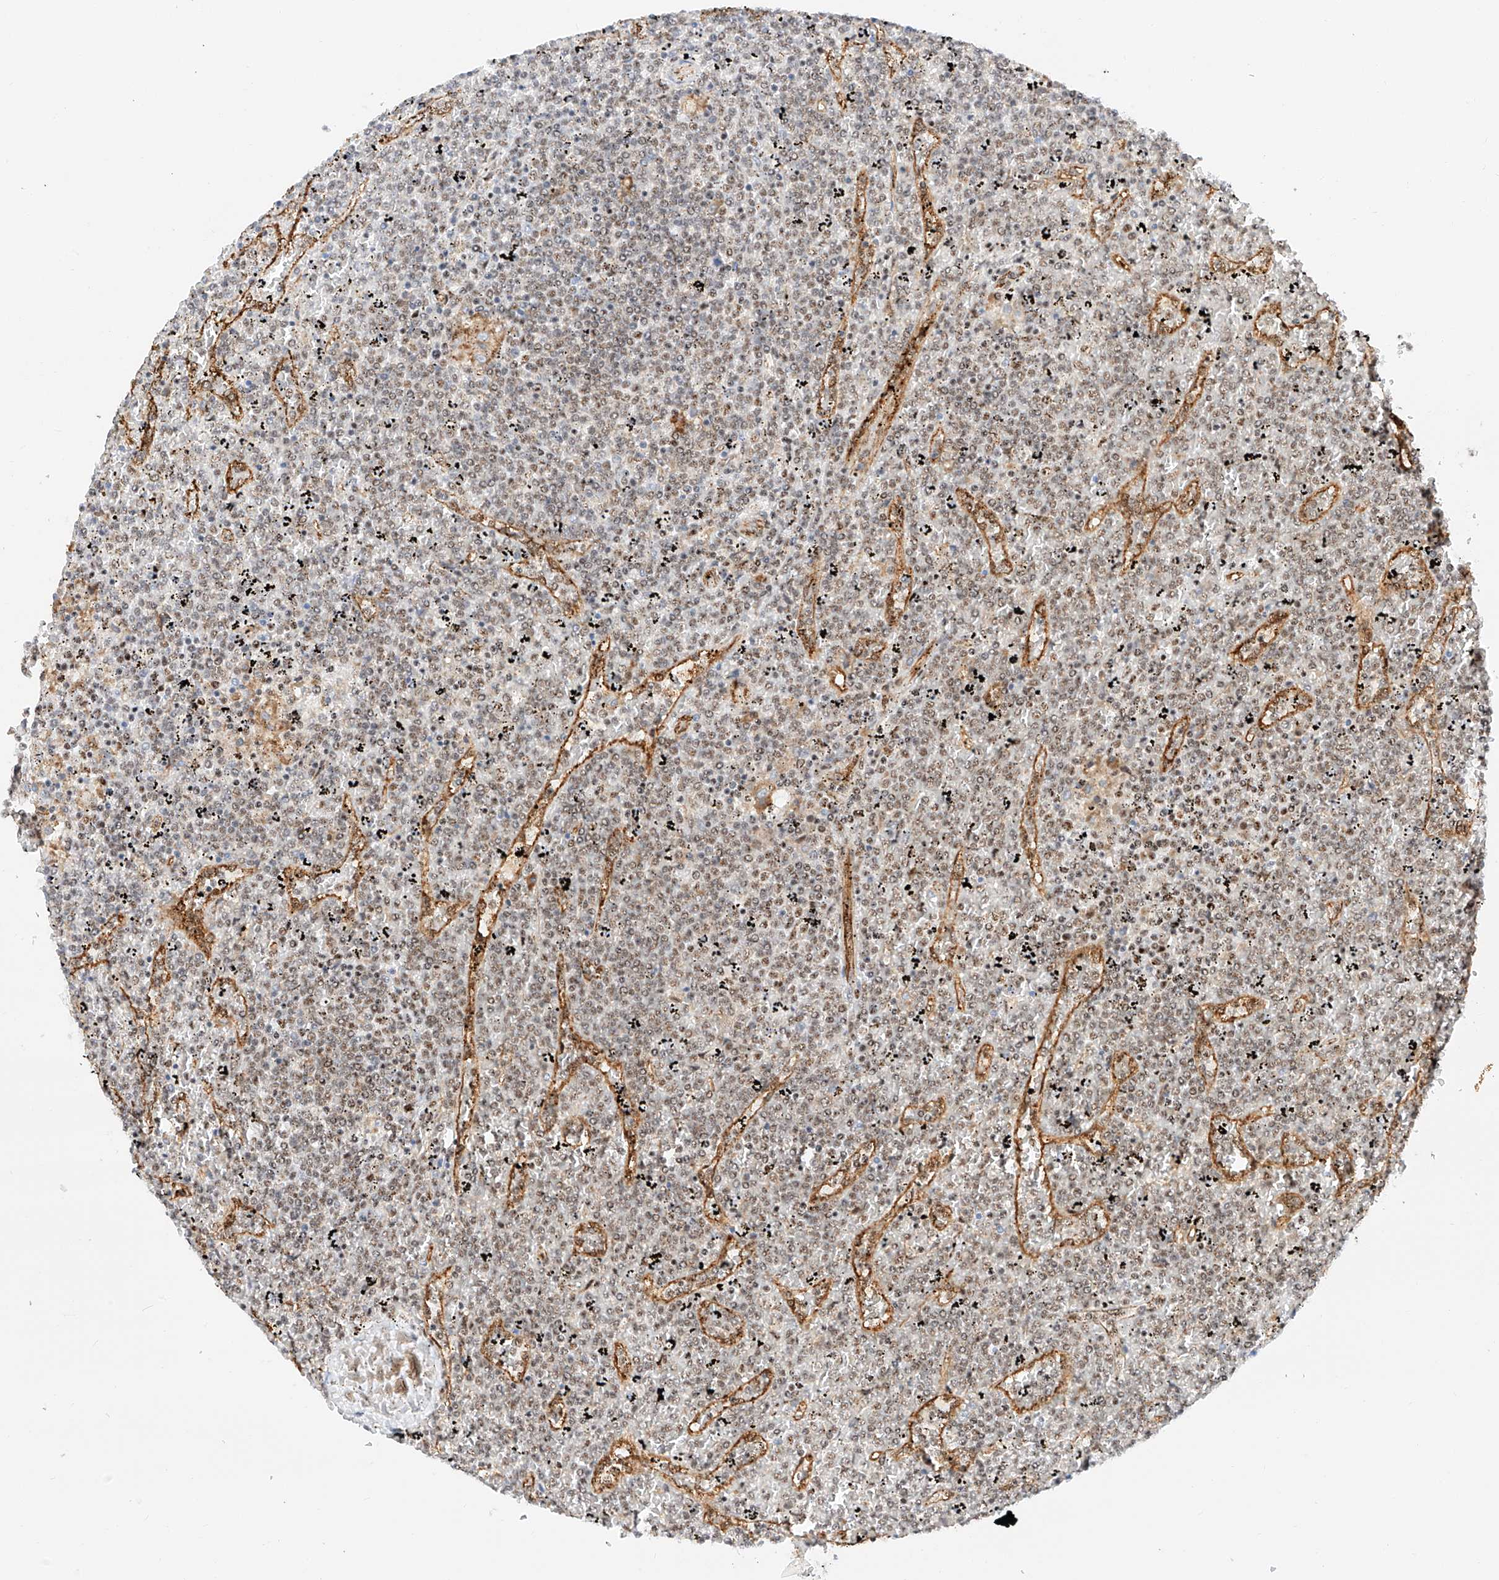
{"staining": {"intensity": "moderate", "quantity": "25%-75%", "location": "nuclear"}, "tissue": "lymphoma", "cell_type": "Tumor cells", "image_type": "cancer", "snomed": [{"axis": "morphology", "description": "Malignant lymphoma, non-Hodgkin's type, Low grade"}, {"axis": "topography", "description": "Spleen"}], "caption": "Immunohistochemical staining of low-grade malignant lymphoma, non-Hodgkin's type exhibits medium levels of moderate nuclear protein staining in about 25%-75% of tumor cells. (Brightfield microscopy of DAB IHC at high magnification).", "gene": "ATXN7L2", "patient": {"sex": "female", "age": 19}}